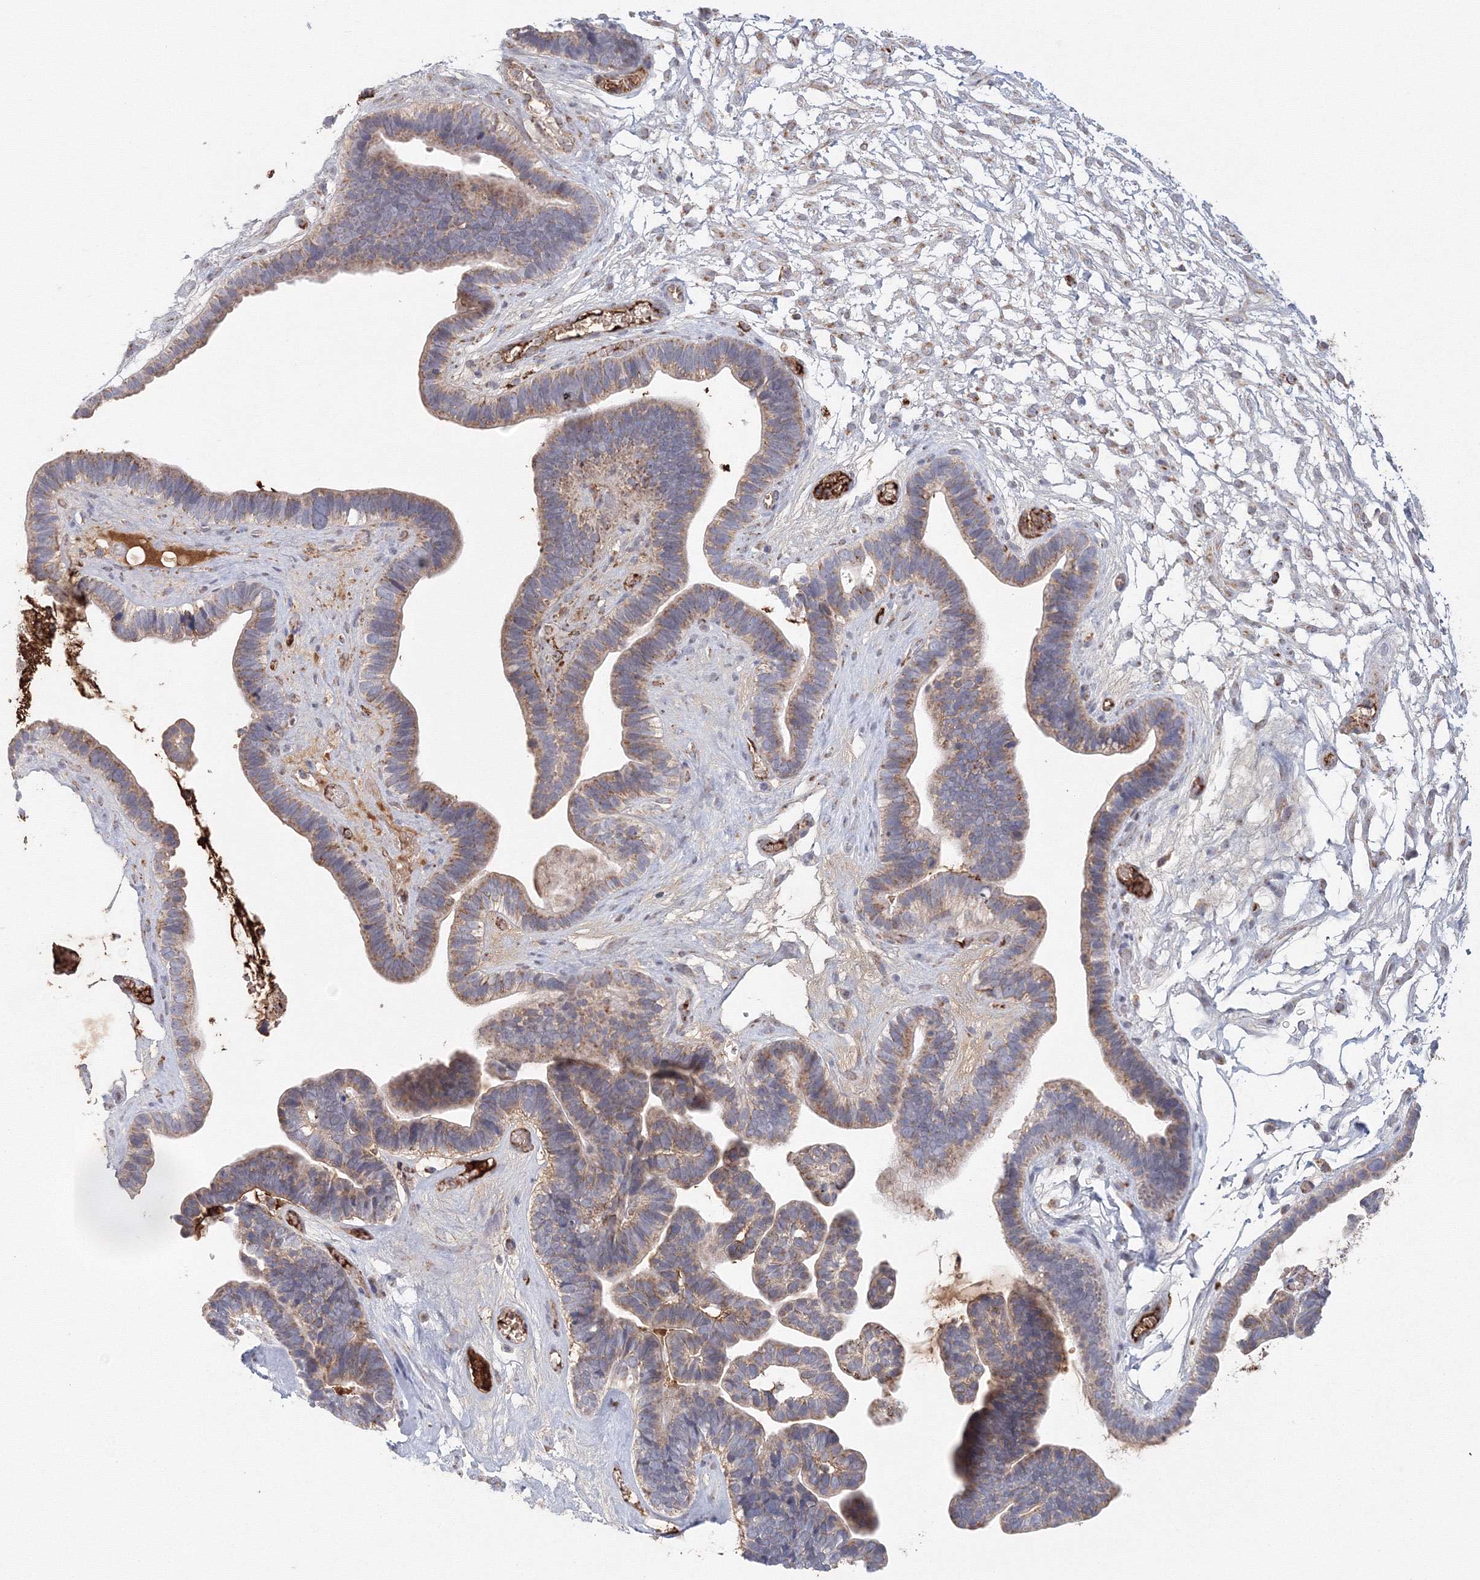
{"staining": {"intensity": "moderate", "quantity": ">75%", "location": "cytoplasmic/membranous"}, "tissue": "ovarian cancer", "cell_type": "Tumor cells", "image_type": "cancer", "snomed": [{"axis": "morphology", "description": "Cystadenocarcinoma, serous, NOS"}, {"axis": "topography", "description": "Ovary"}], "caption": "Approximately >75% of tumor cells in human ovarian cancer exhibit moderate cytoplasmic/membranous protein expression as visualized by brown immunohistochemical staining.", "gene": "GRPEL1", "patient": {"sex": "female", "age": 56}}